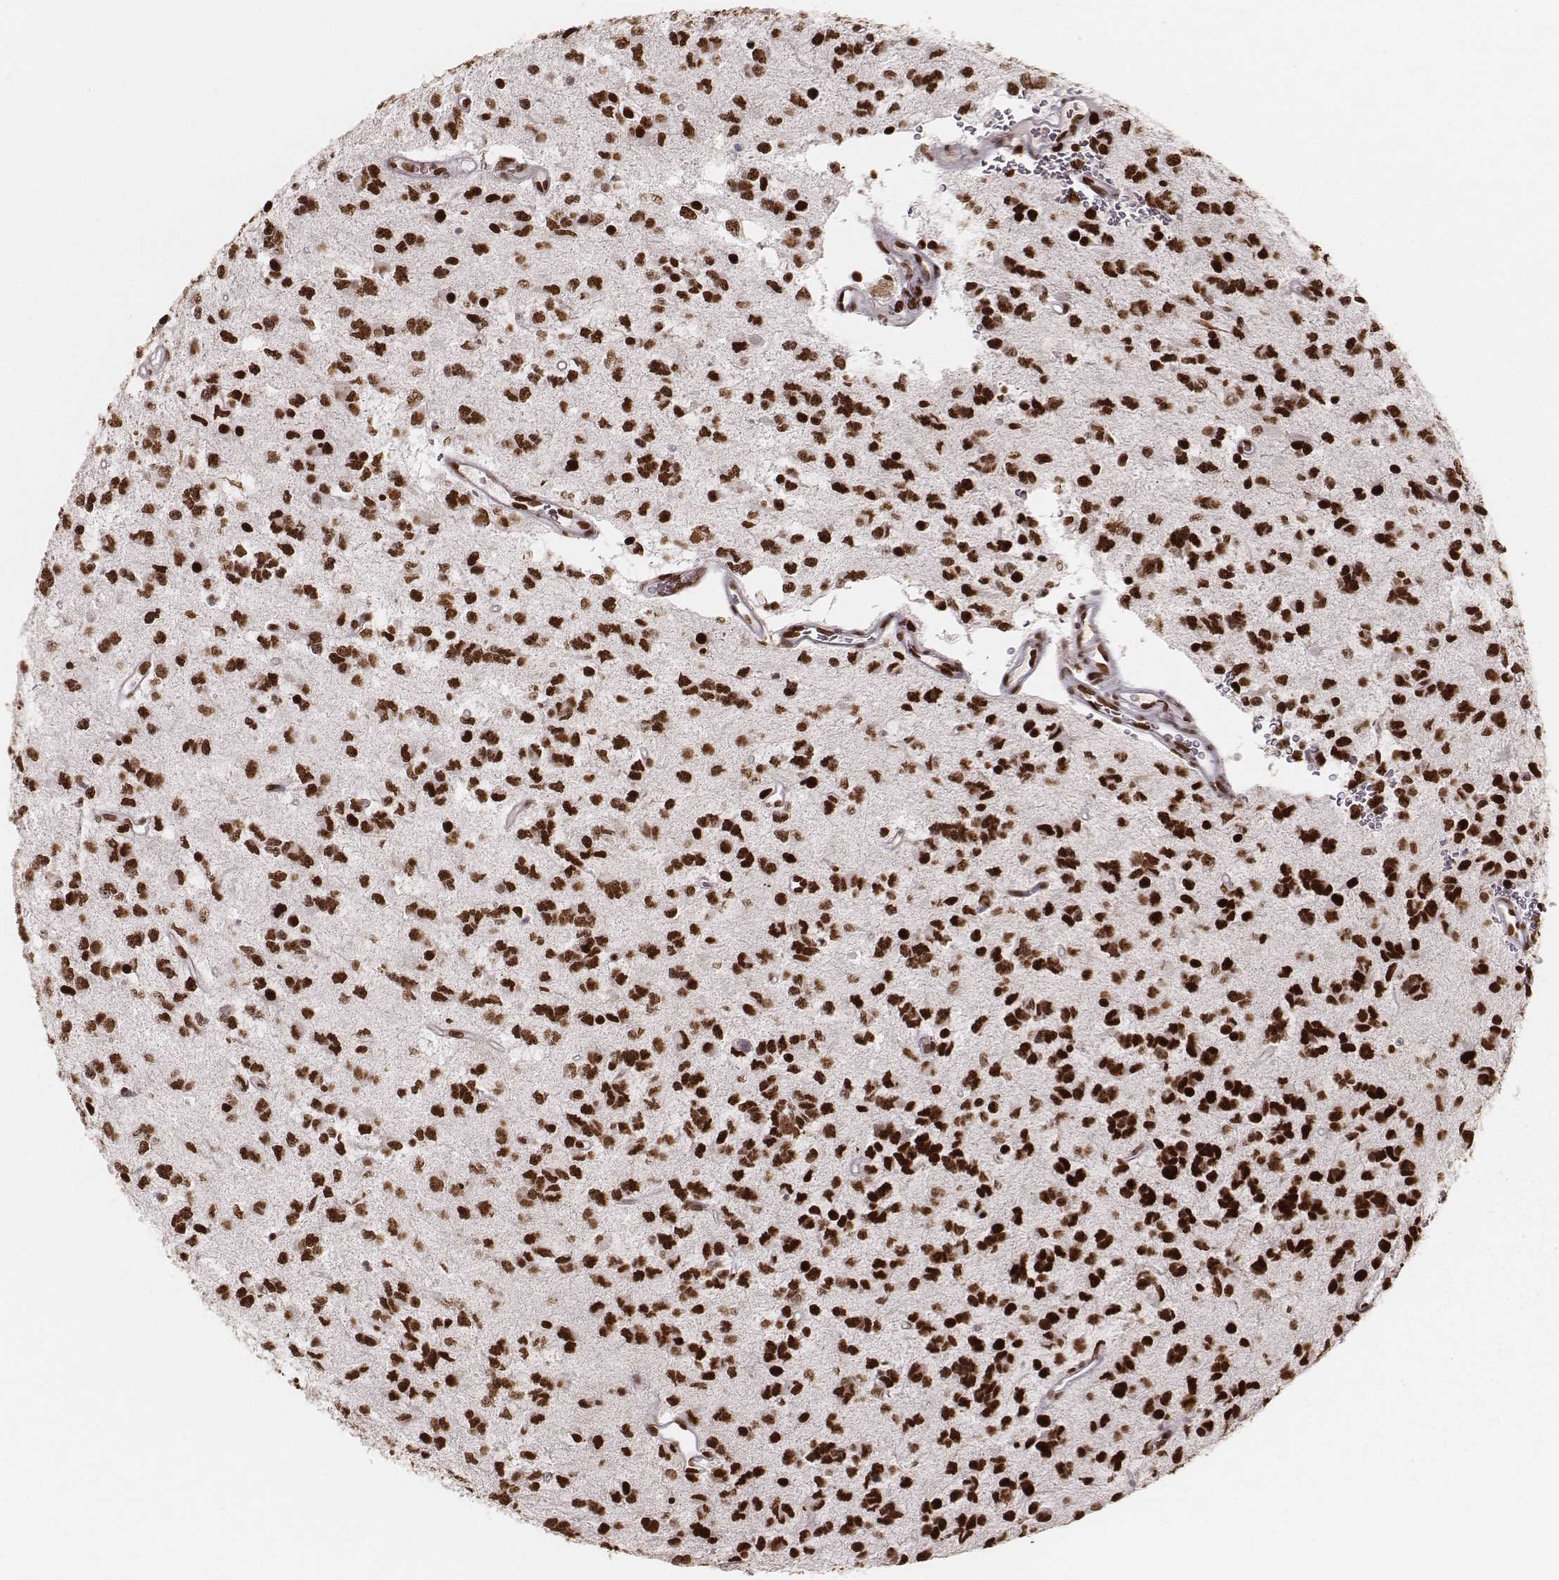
{"staining": {"intensity": "strong", "quantity": ">75%", "location": "nuclear"}, "tissue": "glioma", "cell_type": "Tumor cells", "image_type": "cancer", "snomed": [{"axis": "morphology", "description": "Glioma, malignant, Low grade"}, {"axis": "topography", "description": "Brain"}], "caption": "Immunohistochemistry (IHC) micrograph of neoplastic tissue: human low-grade glioma (malignant) stained using immunohistochemistry exhibits high levels of strong protein expression localized specifically in the nuclear of tumor cells, appearing as a nuclear brown color.", "gene": "PARP1", "patient": {"sex": "female", "age": 45}}